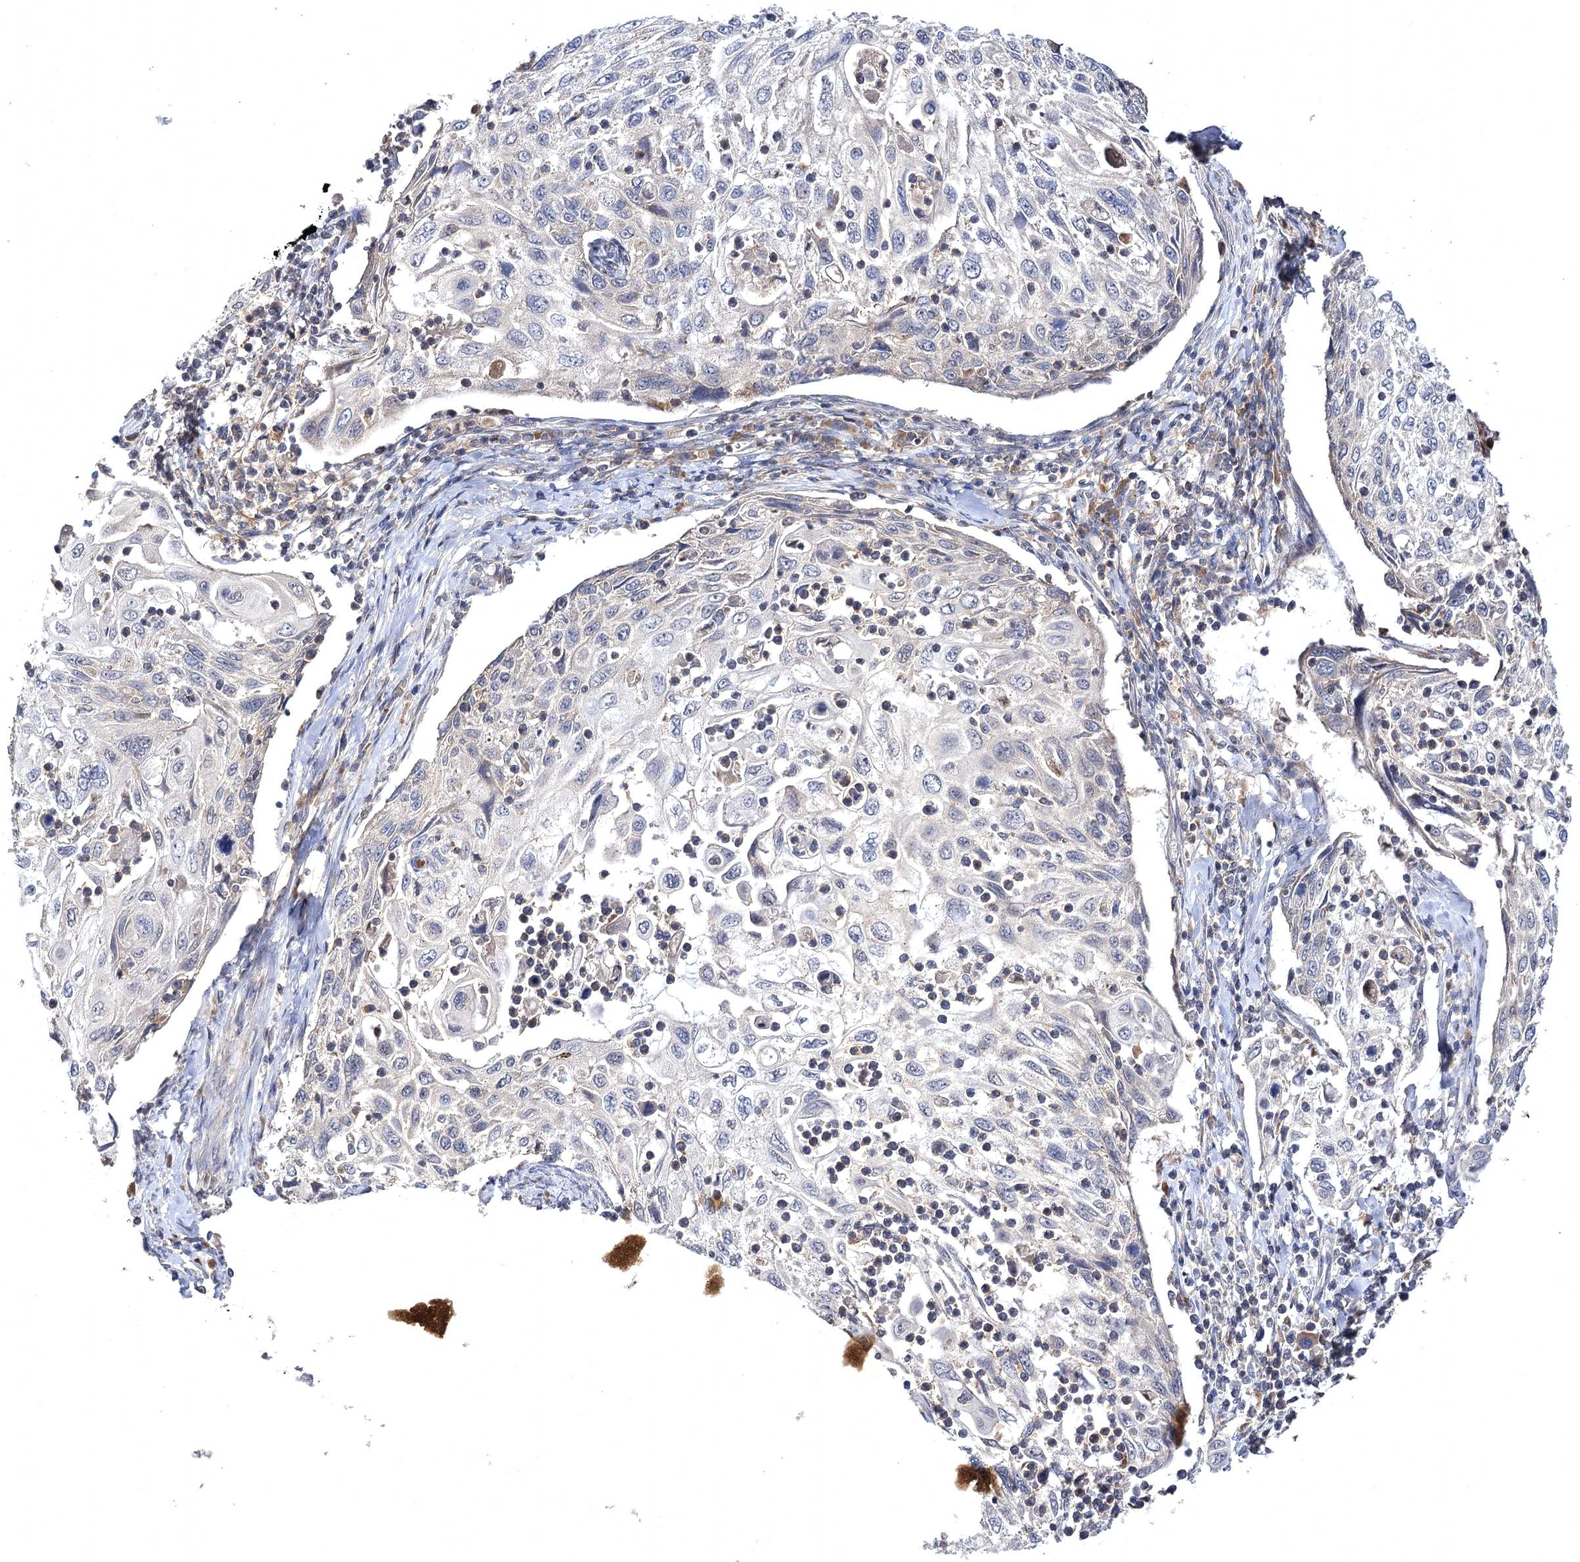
{"staining": {"intensity": "weak", "quantity": "<25%", "location": "cytoplasmic/membranous"}, "tissue": "cervical cancer", "cell_type": "Tumor cells", "image_type": "cancer", "snomed": [{"axis": "morphology", "description": "Squamous cell carcinoma, NOS"}, {"axis": "topography", "description": "Cervix"}], "caption": "Cervical squamous cell carcinoma was stained to show a protein in brown. There is no significant expression in tumor cells.", "gene": "BCR", "patient": {"sex": "female", "age": 70}}